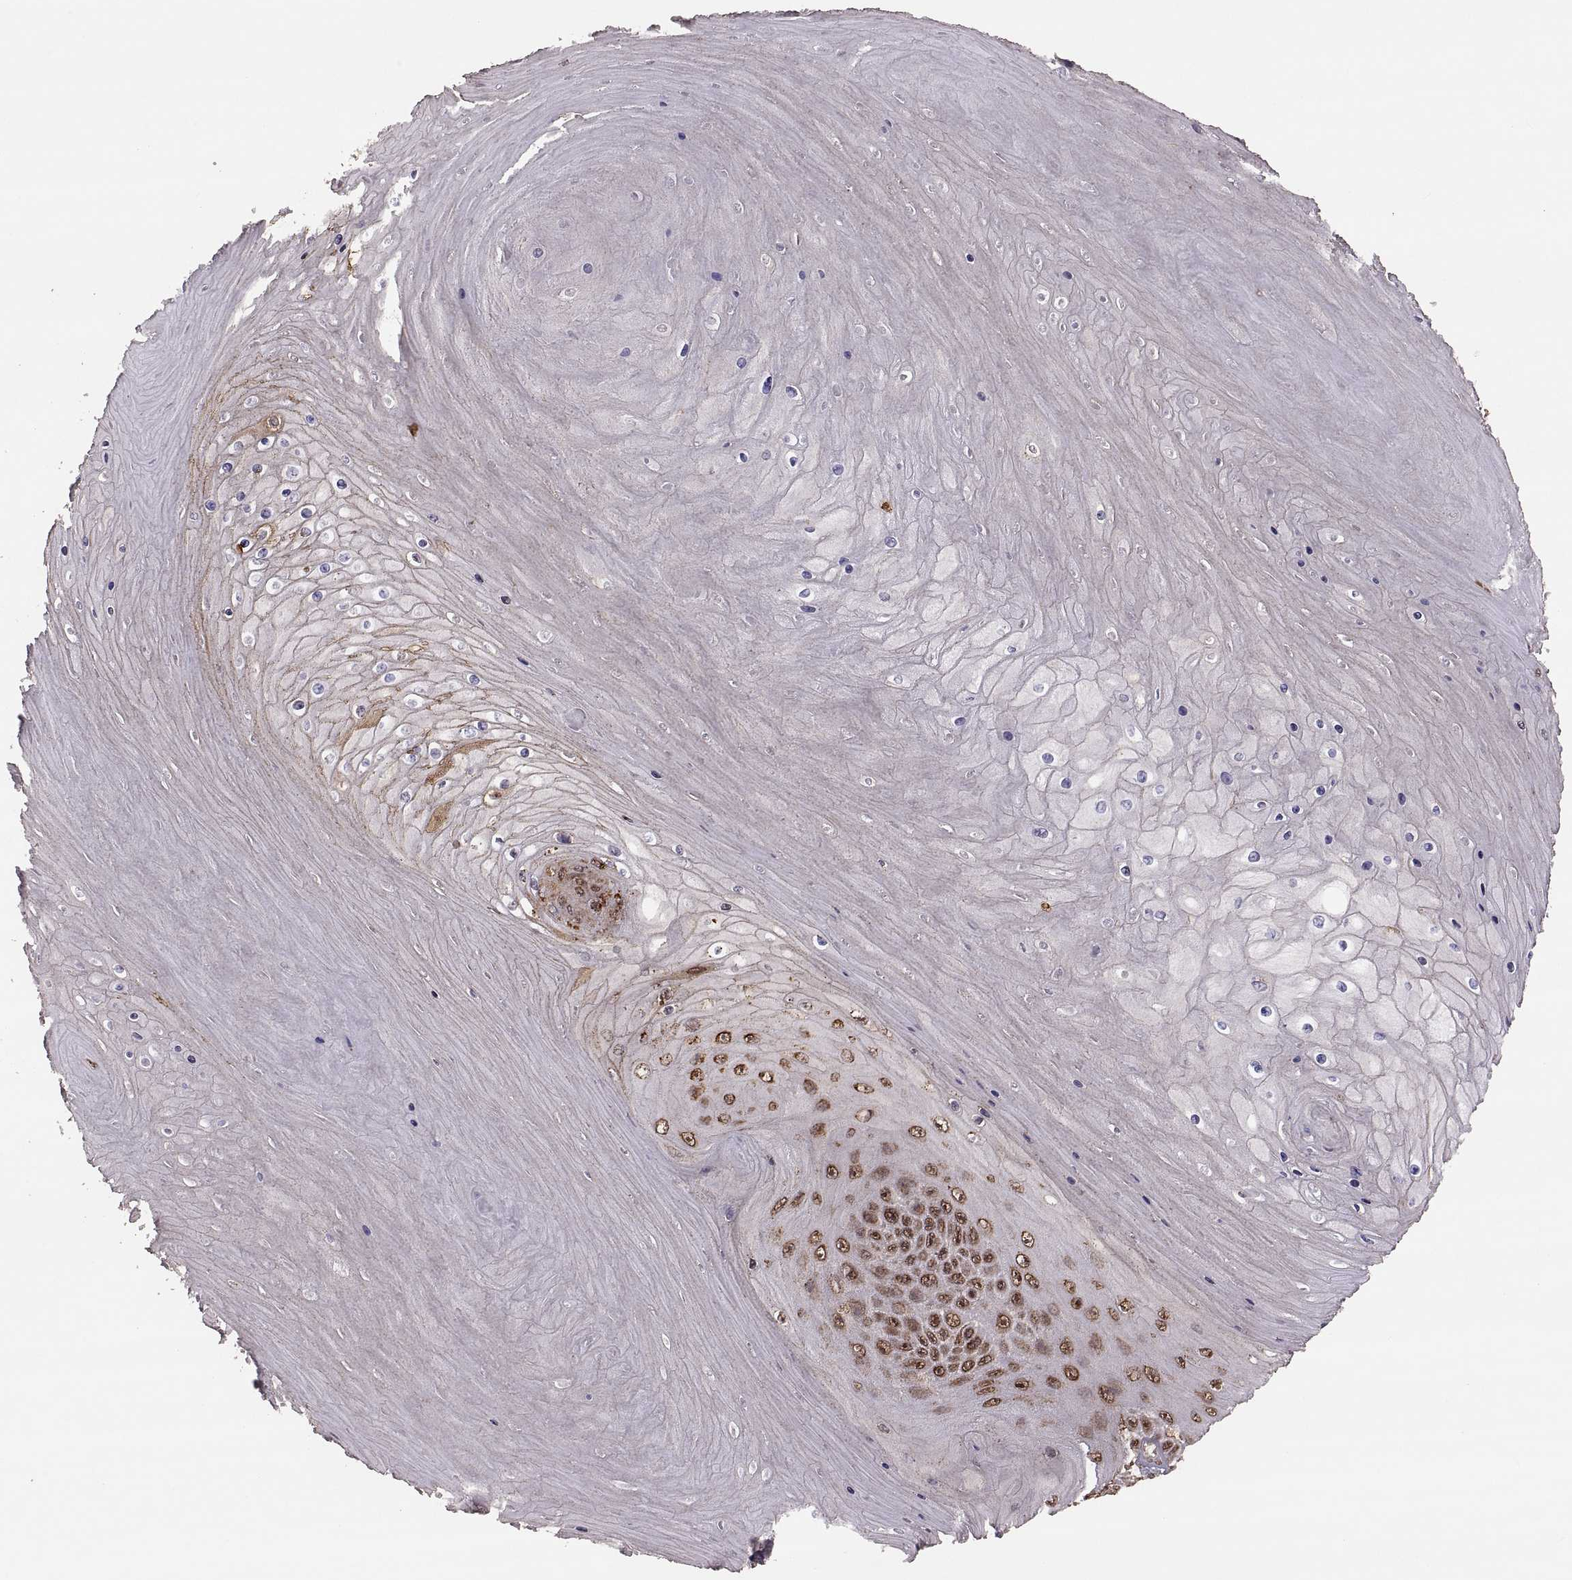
{"staining": {"intensity": "strong", "quantity": ">75%", "location": "nuclear"}, "tissue": "skin cancer", "cell_type": "Tumor cells", "image_type": "cancer", "snomed": [{"axis": "morphology", "description": "Squamous cell carcinoma, NOS"}, {"axis": "topography", "description": "Skin"}], "caption": "This histopathology image reveals IHC staining of human squamous cell carcinoma (skin), with high strong nuclear expression in about >75% of tumor cells.", "gene": "RFT1", "patient": {"sex": "male", "age": 62}}